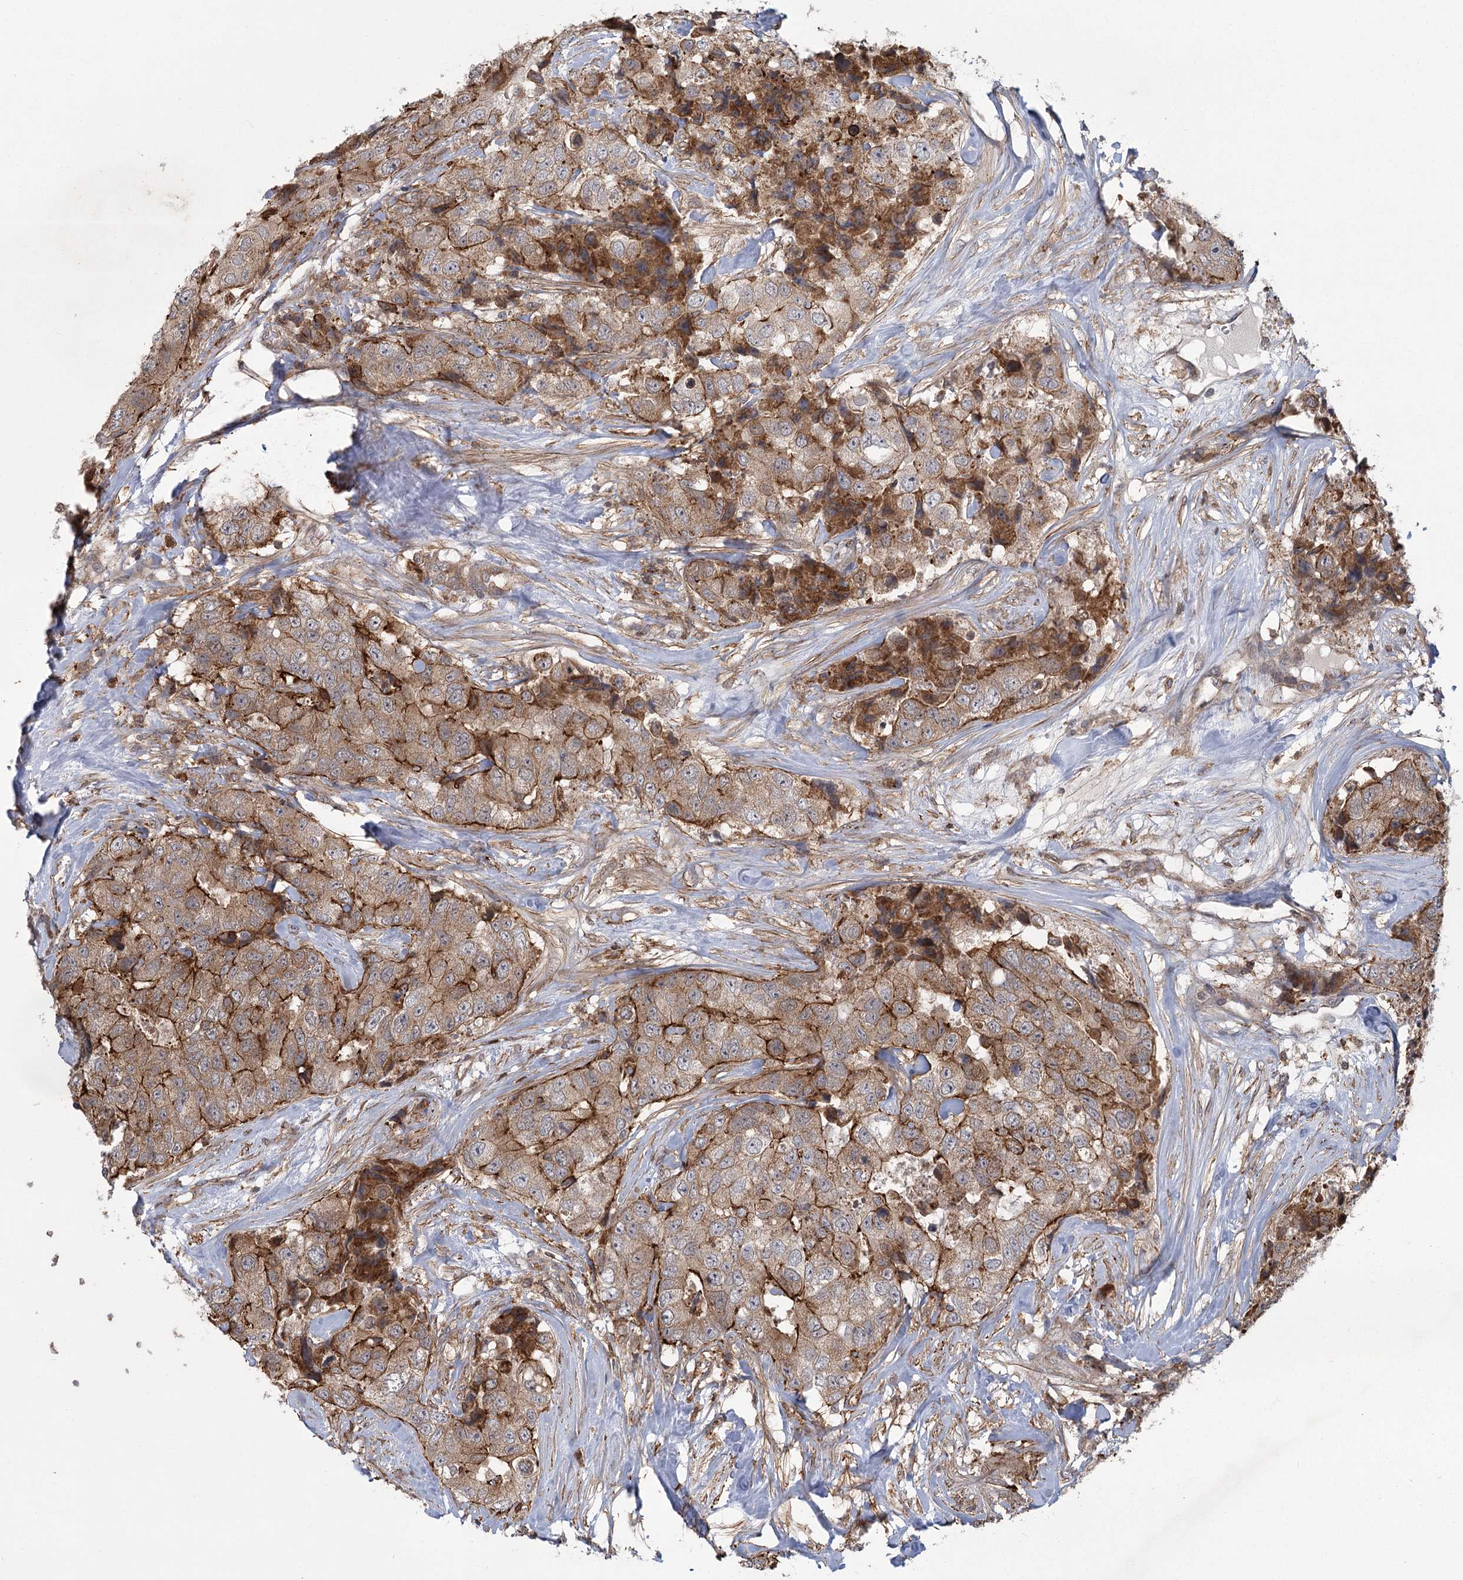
{"staining": {"intensity": "strong", "quantity": "25%-75%", "location": "cytoplasmic/membranous"}, "tissue": "breast cancer", "cell_type": "Tumor cells", "image_type": "cancer", "snomed": [{"axis": "morphology", "description": "Duct carcinoma"}, {"axis": "topography", "description": "Breast"}], "caption": "Immunohistochemistry micrograph of intraductal carcinoma (breast) stained for a protein (brown), which reveals high levels of strong cytoplasmic/membranous positivity in about 25%-75% of tumor cells.", "gene": "MEPE", "patient": {"sex": "female", "age": 62}}